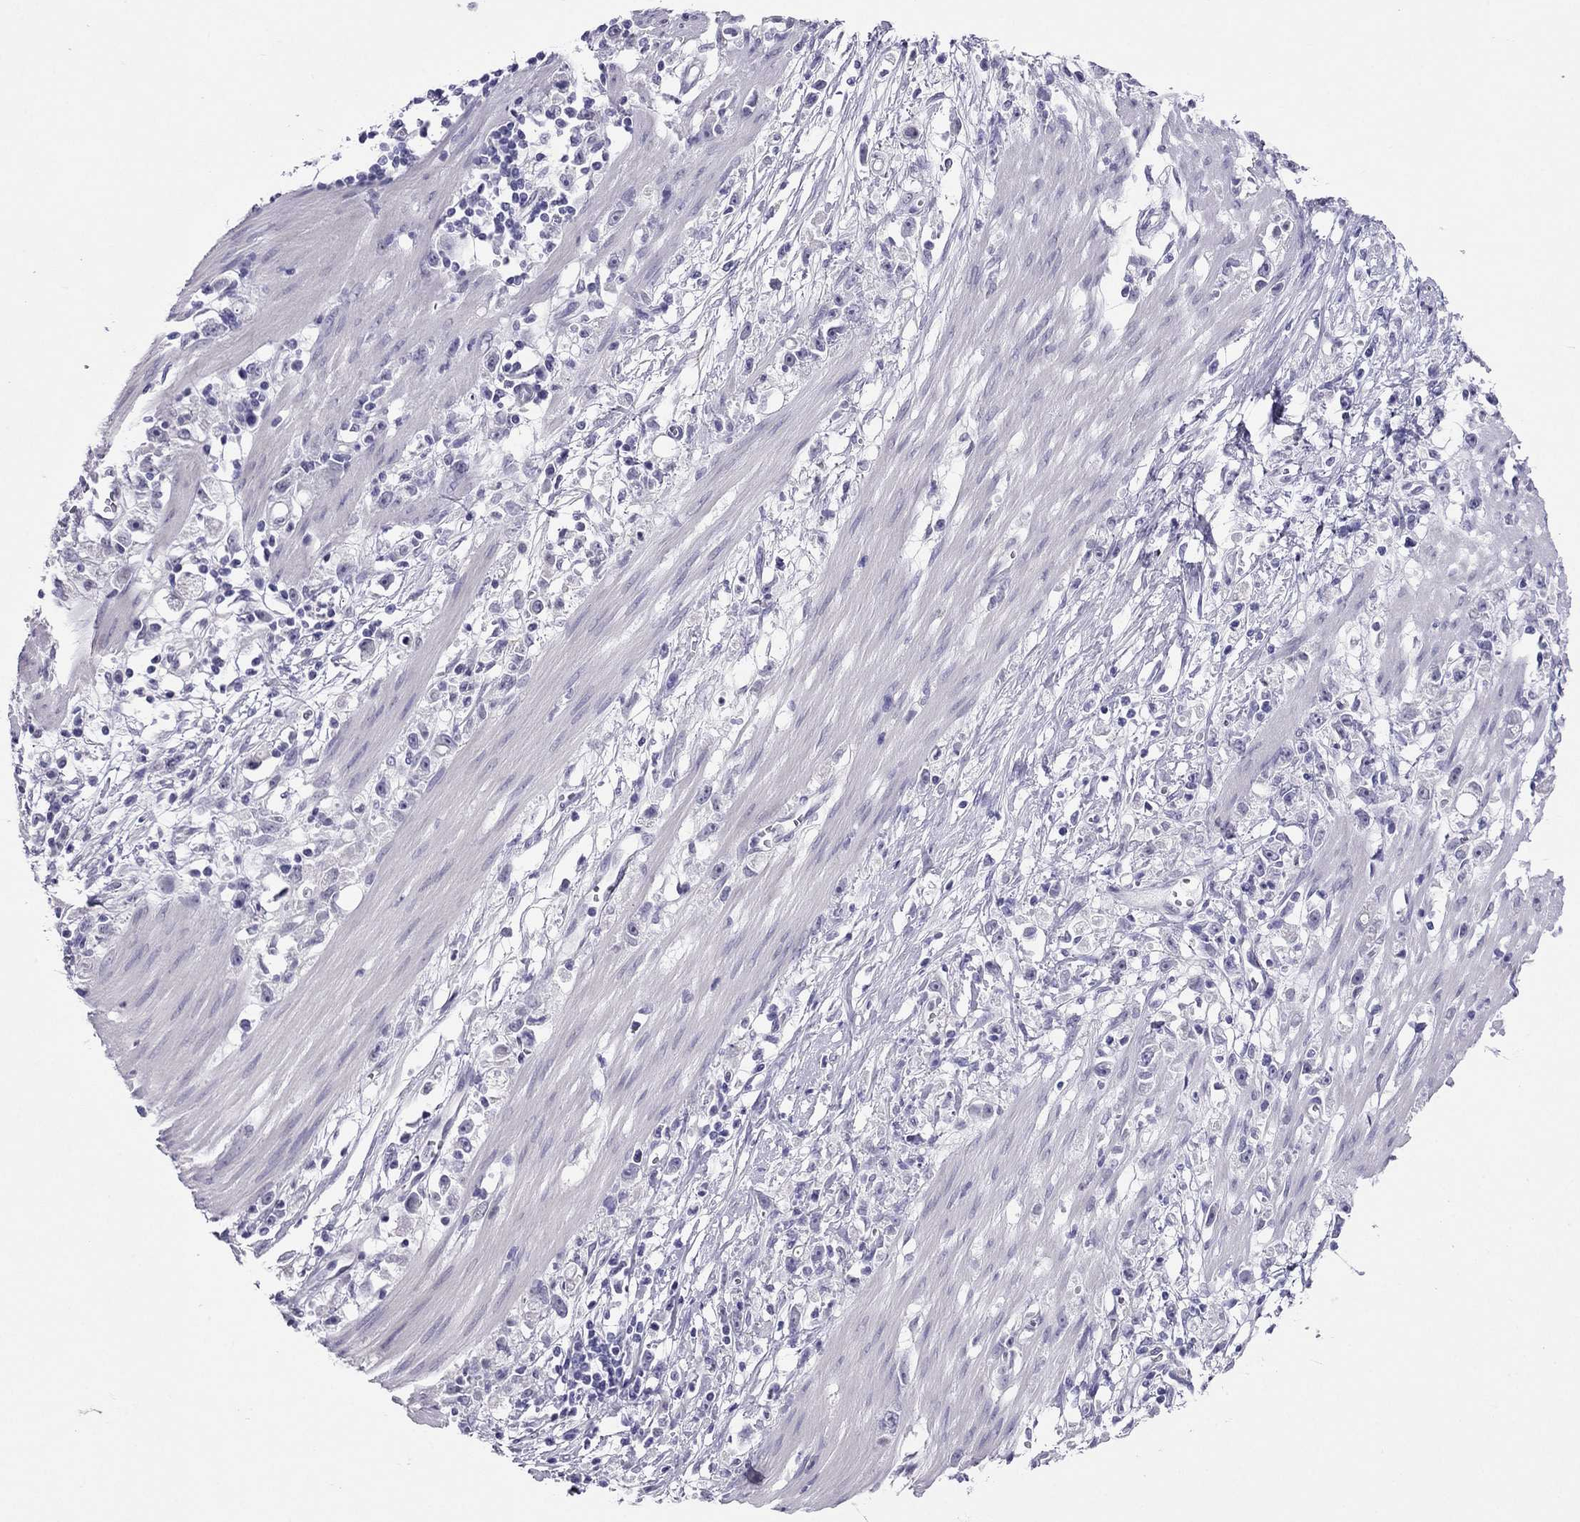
{"staining": {"intensity": "negative", "quantity": "none", "location": "none"}, "tissue": "stomach cancer", "cell_type": "Tumor cells", "image_type": "cancer", "snomed": [{"axis": "morphology", "description": "Adenocarcinoma, NOS"}, {"axis": "topography", "description": "Stomach"}], "caption": "The photomicrograph displays no significant staining in tumor cells of adenocarcinoma (stomach). (Brightfield microscopy of DAB (3,3'-diaminobenzidine) immunohistochemistry at high magnification).", "gene": "CROCC2", "patient": {"sex": "female", "age": 59}}